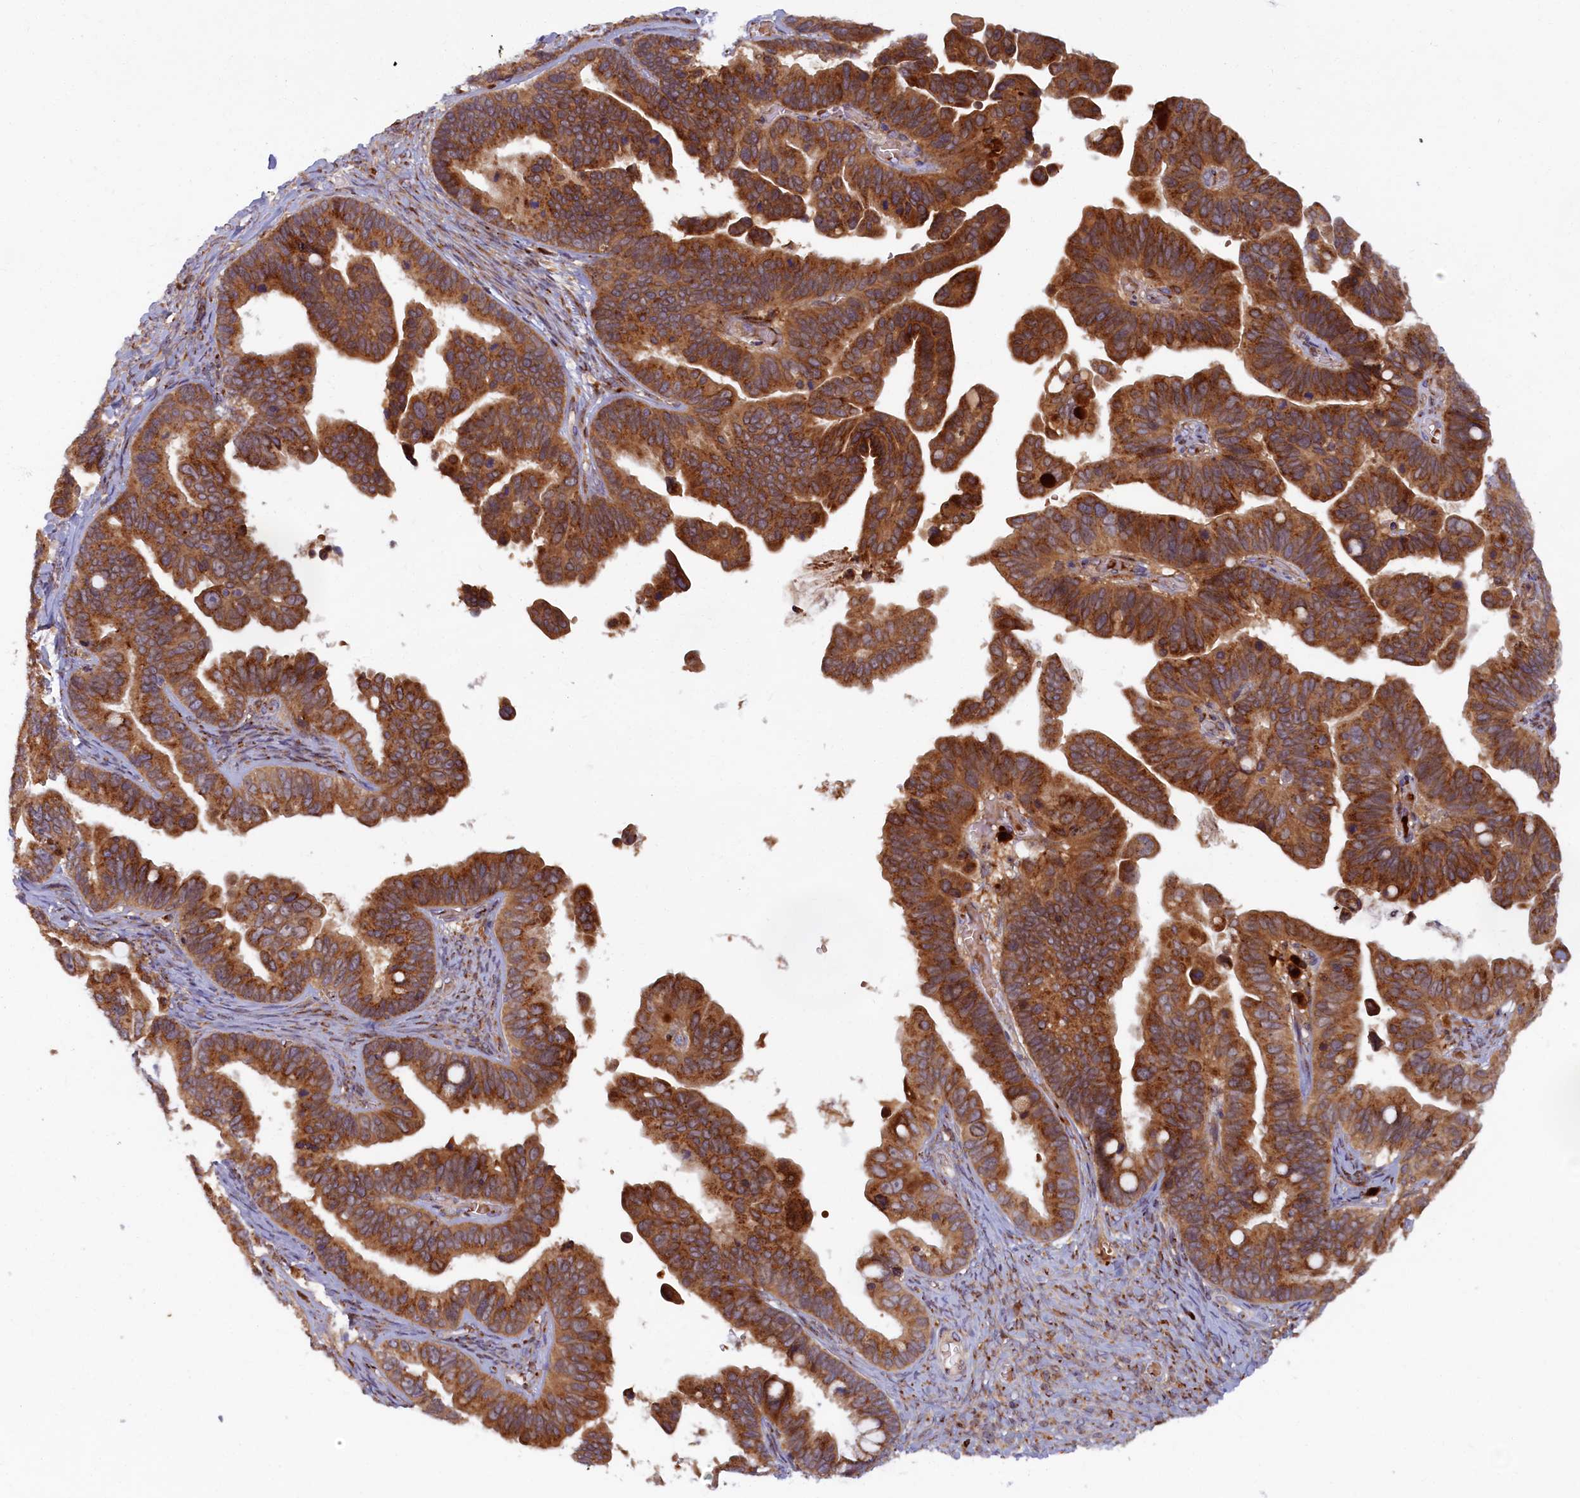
{"staining": {"intensity": "strong", "quantity": ">75%", "location": "cytoplasmic/membranous"}, "tissue": "ovarian cancer", "cell_type": "Tumor cells", "image_type": "cancer", "snomed": [{"axis": "morphology", "description": "Cystadenocarcinoma, serous, NOS"}, {"axis": "topography", "description": "Ovary"}], "caption": "Protein staining of ovarian cancer (serous cystadenocarcinoma) tissue demonstrates strong cytoplasmic/membranous expression in about >75% of tumor cells.", "gene": "BLVRB", "patient": {"sex": "female", "age": 56}}